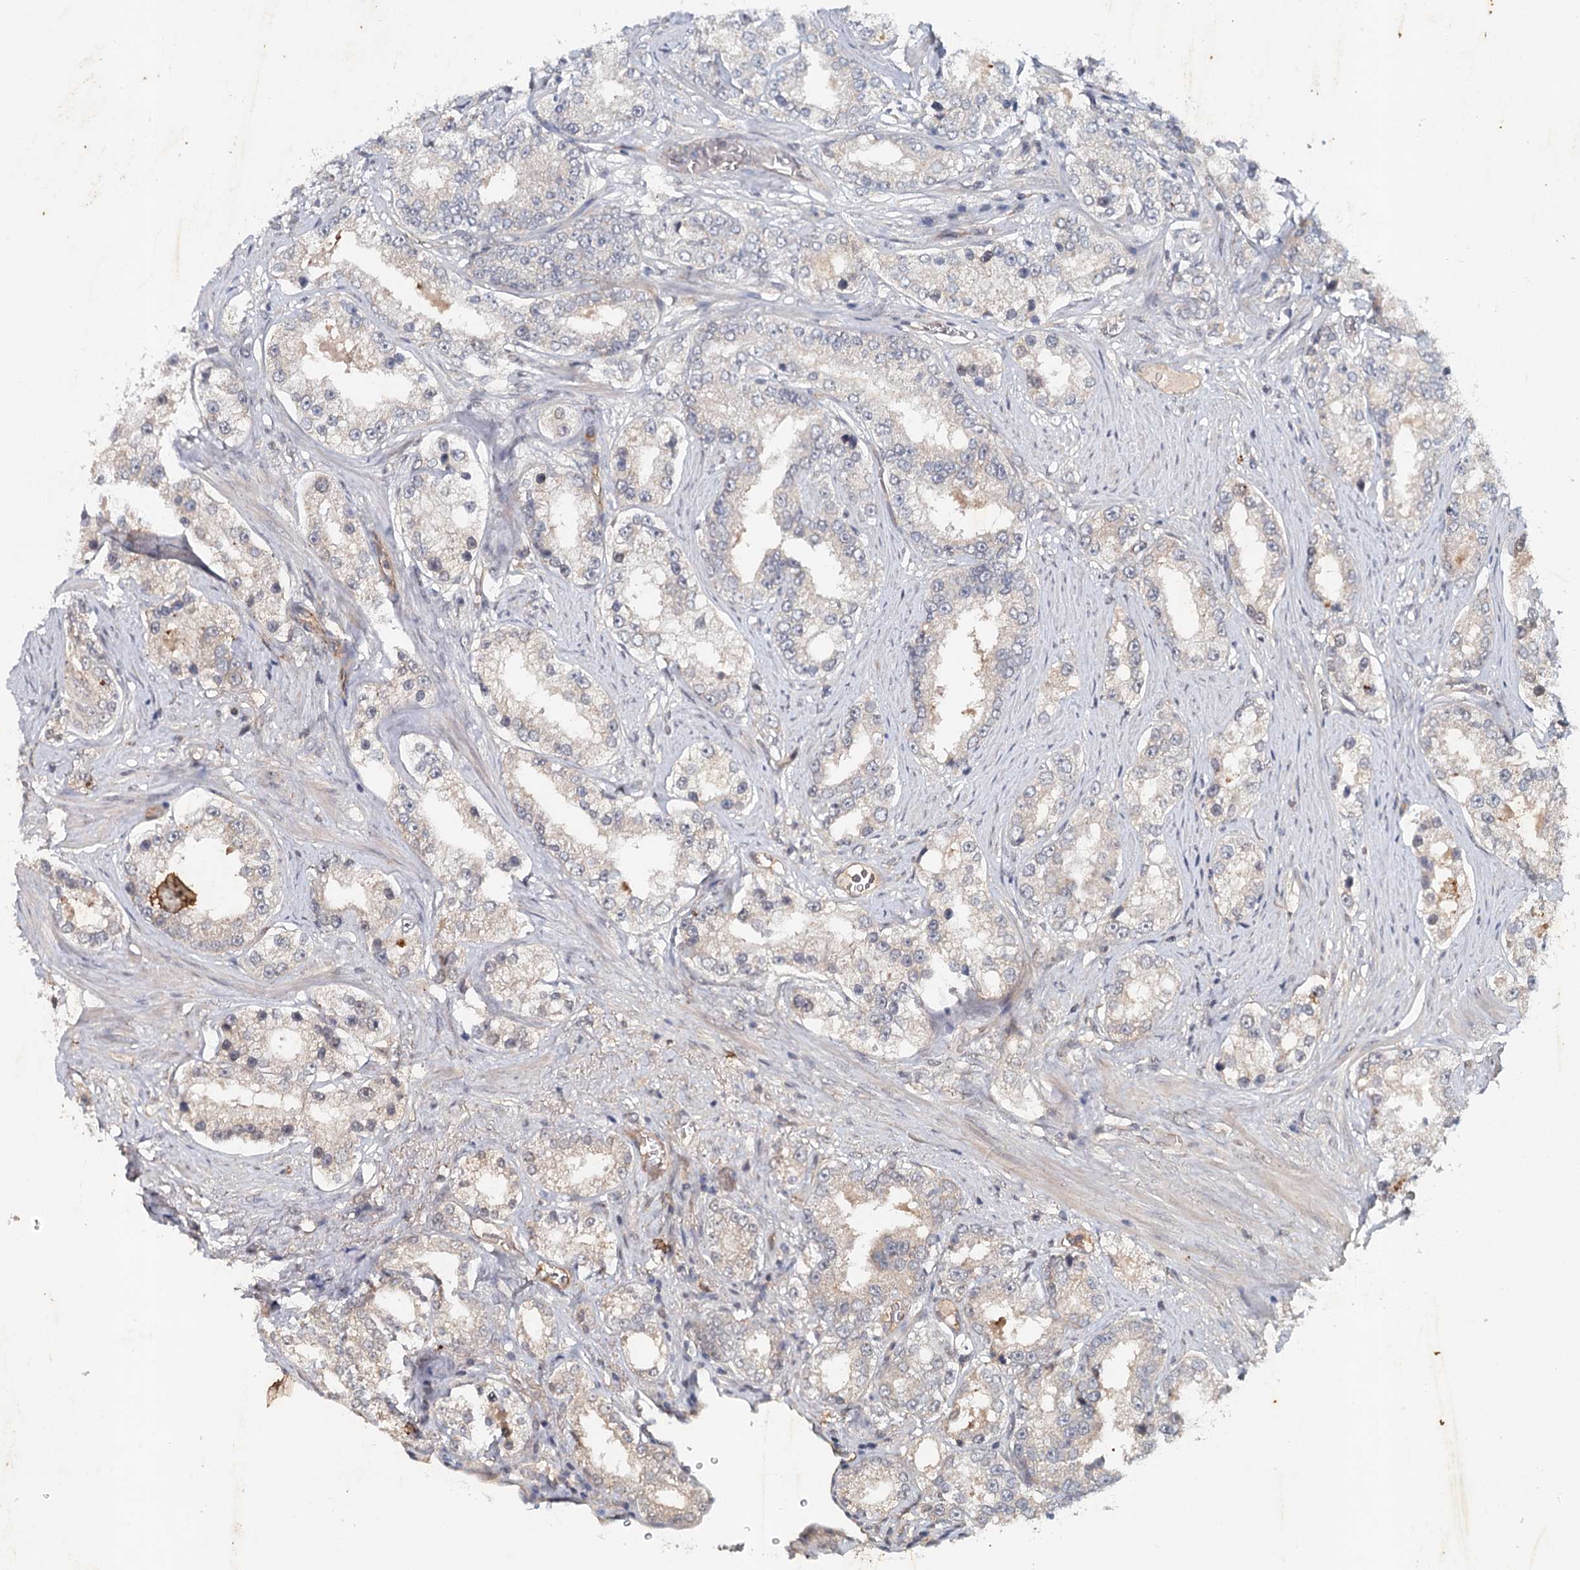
{"staining": {"intensity": "weak", "quantity": "<25%", "location": "cytoplasmic/membranous"}, "tissue": "prostate cancer", "cell_type": "Tumor cells", "image_type": "cancer", "snomed": [{"axis": "morphology", "description": "Normal tissue, NOS"}, {"axis": "morphology", "description": "Adenocarcinoma, High grade"}, {"axis": "topography", "description": "Prostate"}], "caption": "A photomicrograph of human prostate cancer is negative for staining in tumor cells.", "gene": "SYNPO", "patient": {"sex": "male", "age": 83}}